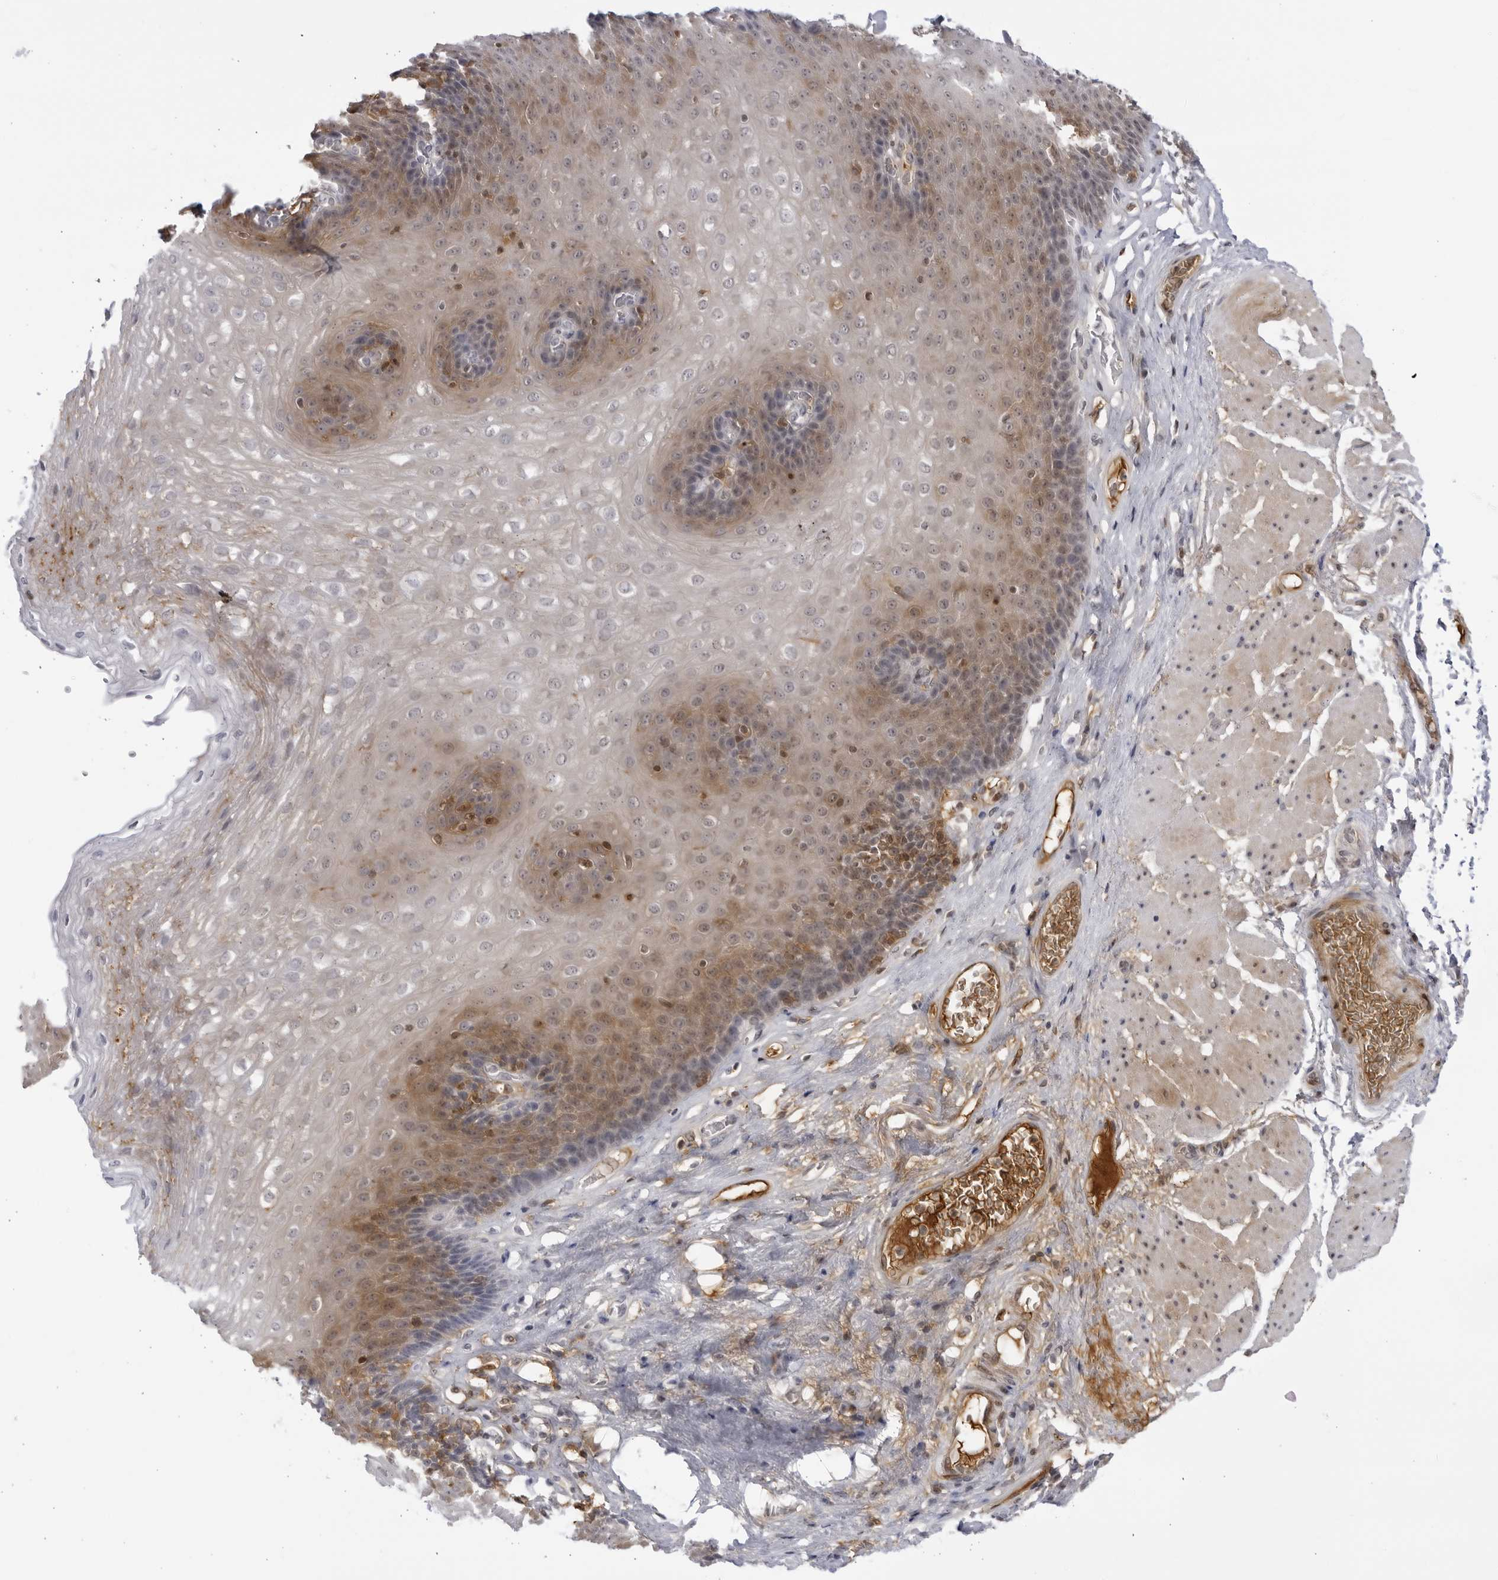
{"staining": {"intensity": "moderate", "quantity": "<25%", "location": "cytoplasmic/membranous,nuclear"}, "tissue": "esophagus", "cell_type": "Squamous epithelial cells", "image_type": "normal", "snomed": [{"axis": "morphology", "description": "Normal tissue, NOS"}, {"axis": "topography", "description": "Esophagus"}], "caption": "Immunohistochemical staining of benign esophagus demonstrates <25% levels of moderate cytoplasmic/membranous,nuclear protein positivity in approximately <25% of squamous epithelial cells.", "gene": "CNBD1", "patient": {"sex": "female", "age": 66}}